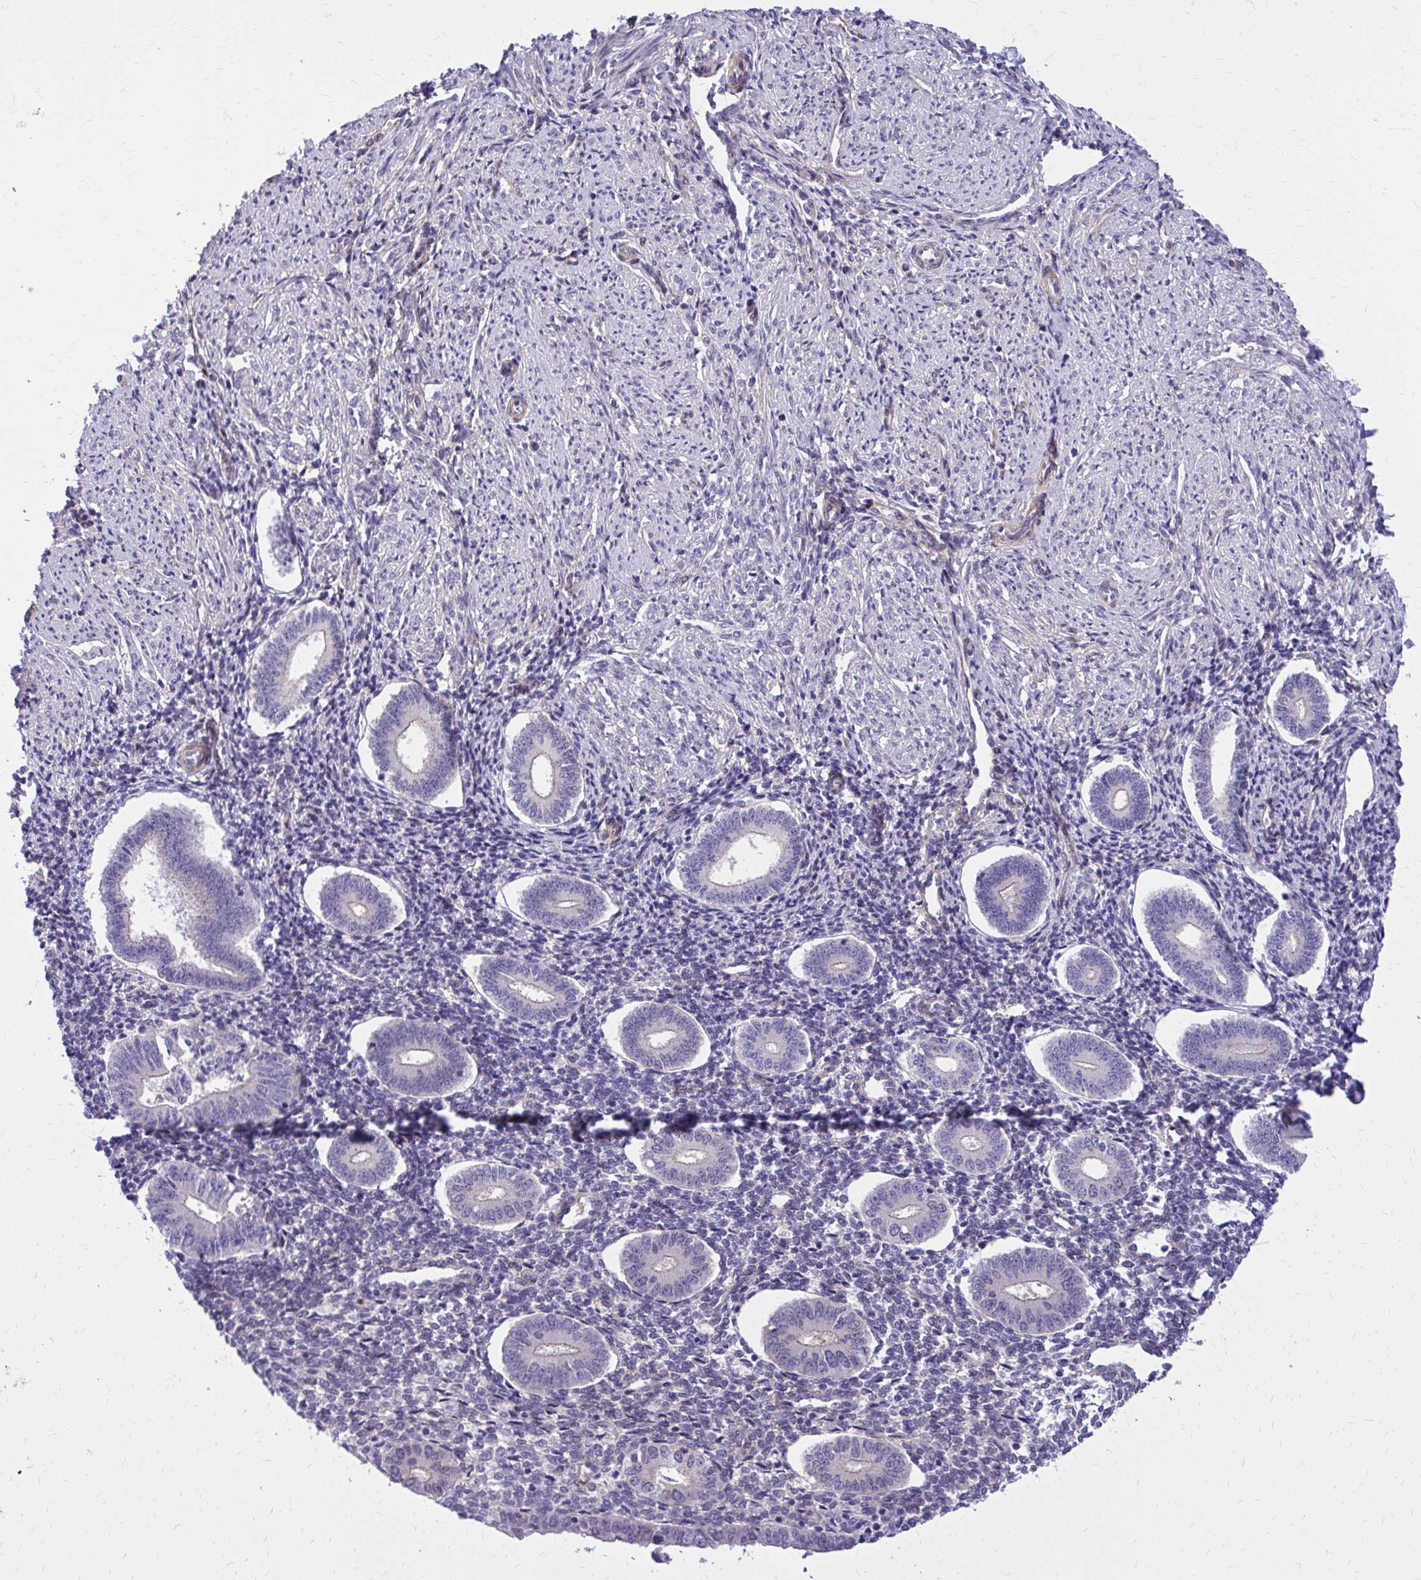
{"staining": {"intensity": "negative", "quantity": "none", "location": "none"}, "tissue": "endometrium", "cell_type": "Cells in endometrial stroma", "image_type": "normal", "snomed": [{"axis": "morphology", "description": "Normal tissue, NOS"}, {"axis": "topography", "description": "Endometrium"}], "caption": "The immunohistochemistry micrograph has no significant positivity in cells in endometrial stroma of endometrium. (DAB (3,3'-diaminobenzidine) immunohistochemistry (IHC) visualized using brightfield microscopy, high magnification).", "gene": "ADAMTSL1", "patient": {"sex": "female", "age": 40}}